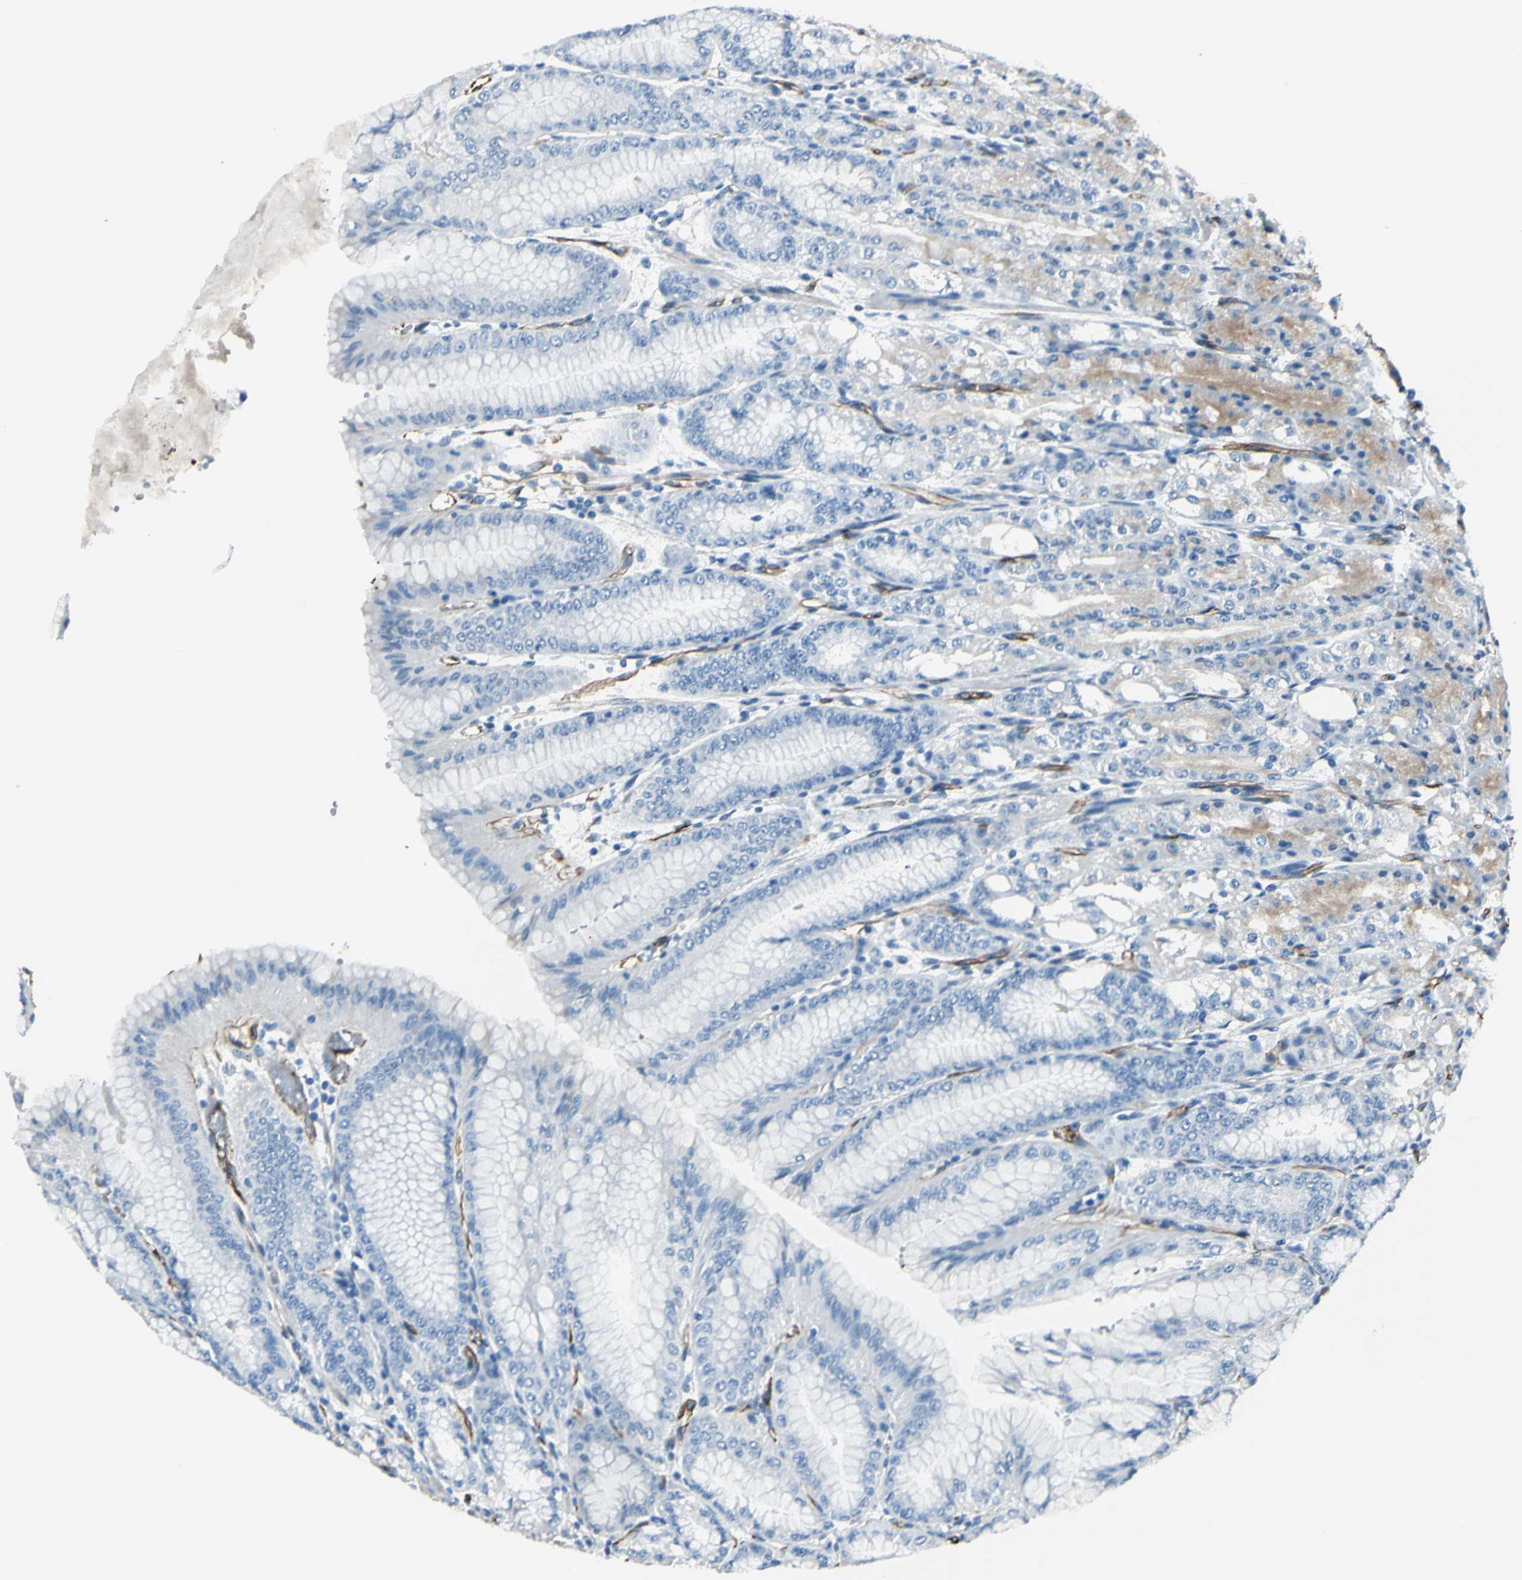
{"staining": {"intensity": "weak", "quantity": "<25%", "location": "cytoplasmic/membranous"}, "tissue": "stomach", "cell_type": "Glandular cells", "image_type": "normal", "snomed": [{"axis": "morphology", "description": "Normal tissue, NOS"}, {"axis": "topography", "description": "Stomach, lower"}], "caption": "Stomach was stained to show a protein in brown. There is no significant positivity in glandular cells. (IHC, brightfield microscopy, high magnification).", "gene": "PTH2R", "patient": {"sex": "male", "age": 71}}